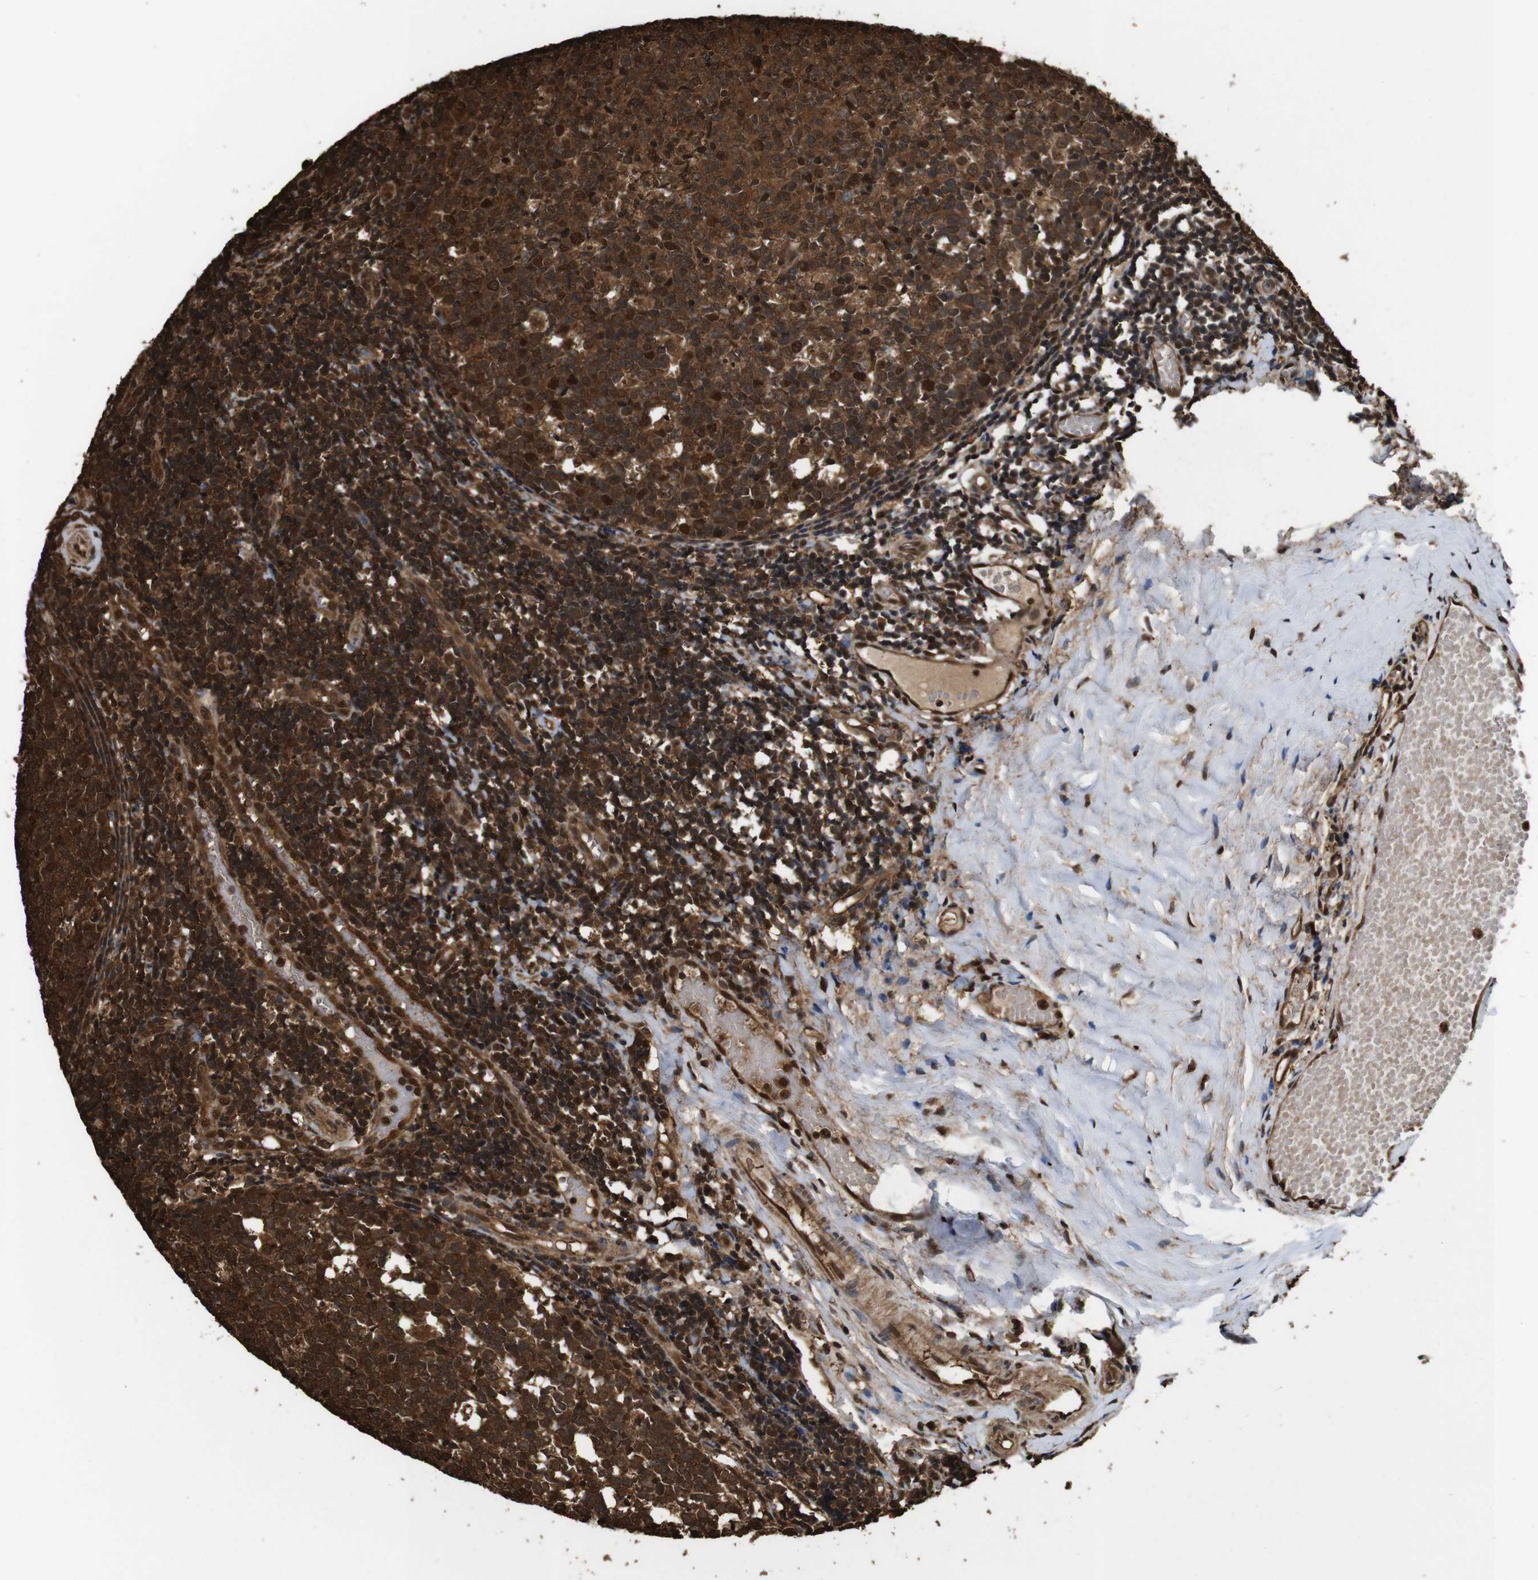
{"staining": {"intensity": "strong", "quantity": ">75%", "location": "cytoplasmic/membranous,nuclear"}, "tissue": "tonsil", "cell_type": "Germinal center cells", "image_type": "normal", "snomed": [{"axis": "morphology", "description": "Normal tissue, NOS"}, {"axis": "topography", "description": "Tonsil"}], "caption": "Immunohistochemistry (IHC) photomicrograph of normal human tonsil stained for a protein (brown), which shows high levels of strong cytoplasmic/membranous,nuclear staining in approximately >75% of germinal center cells.", "gene": "VCP", "patient": {"sex": "female", "age": 19}}